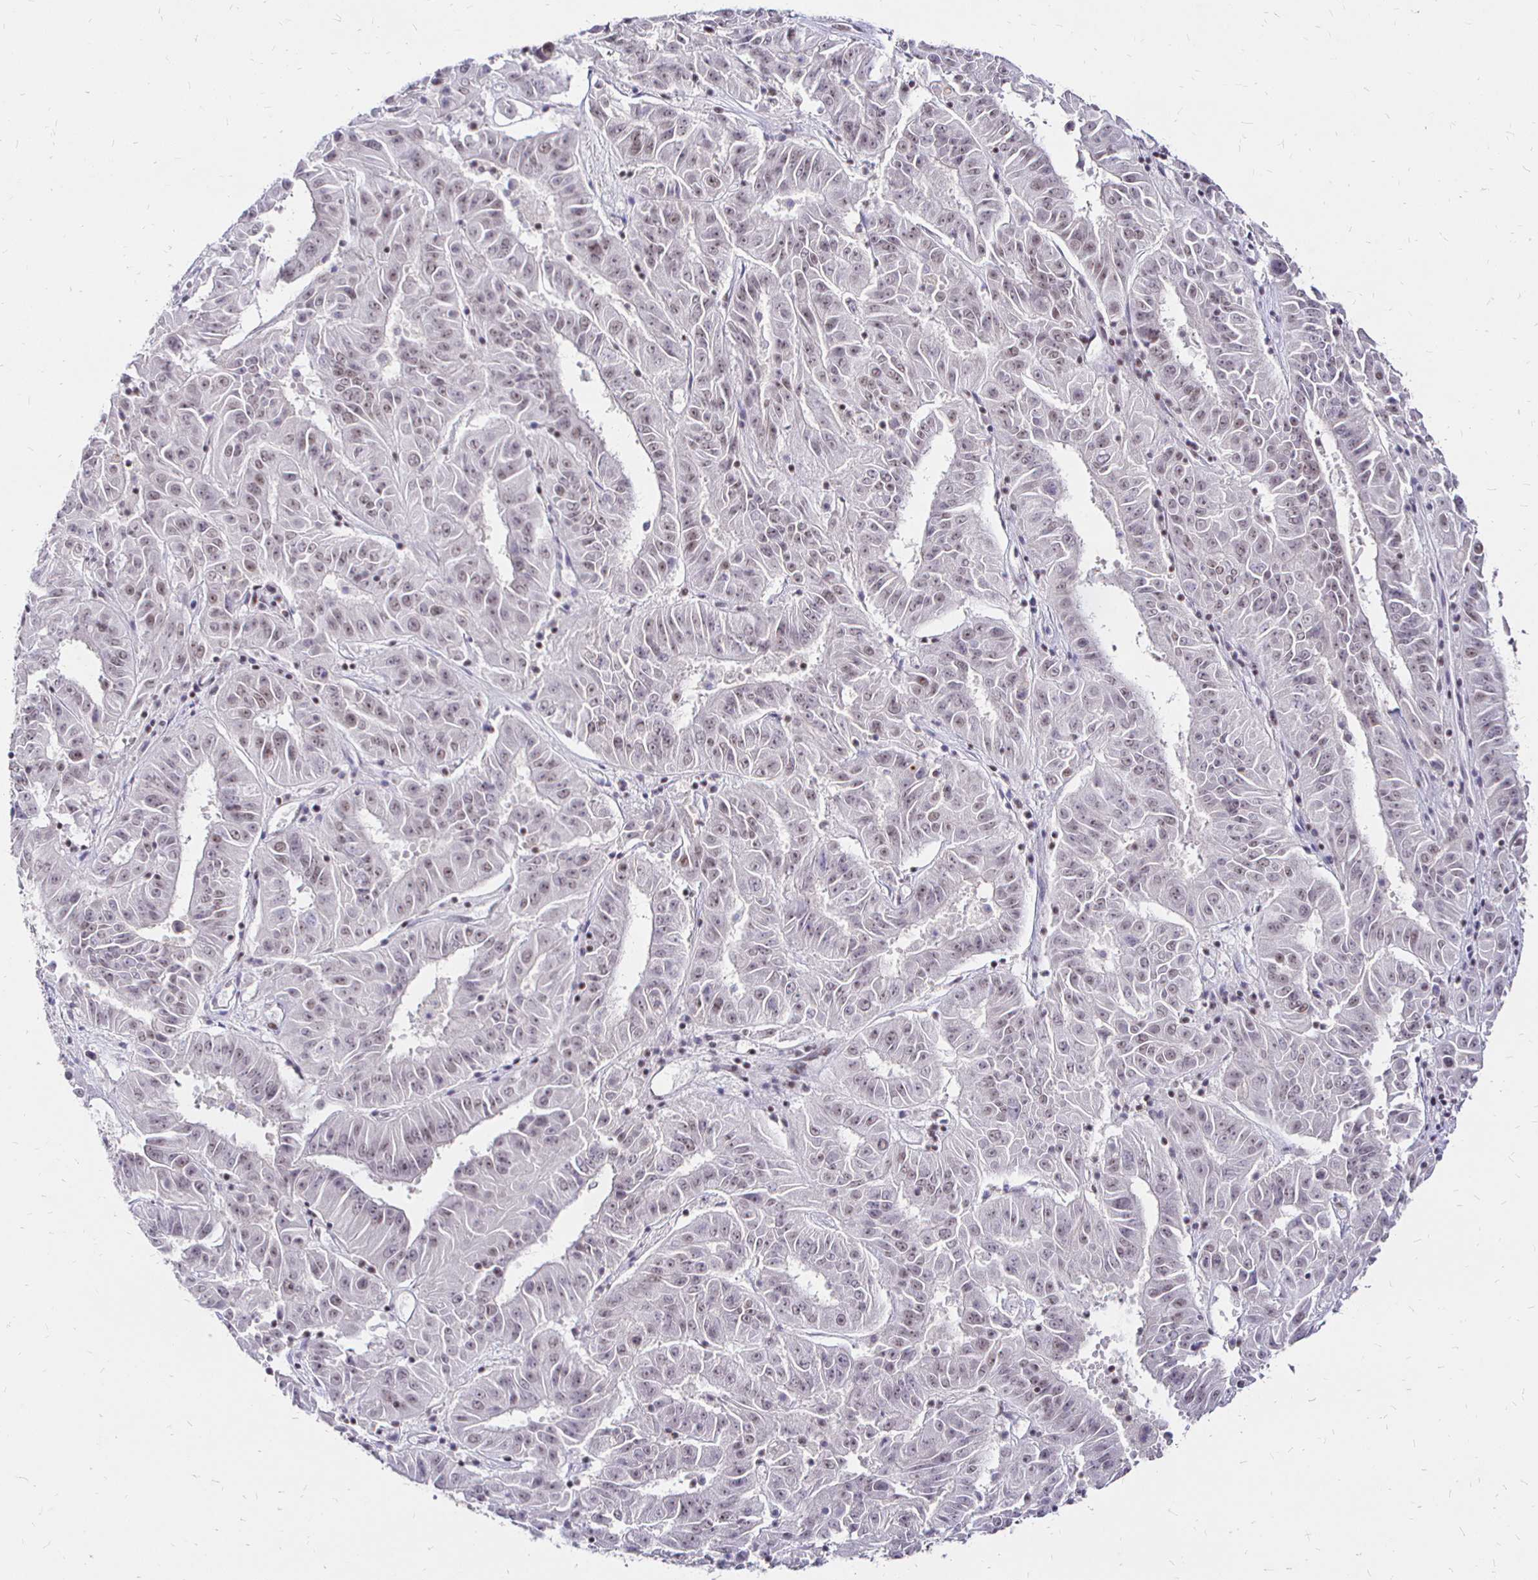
{"staining": {"intensity": "weak", "quantity": "<25%", "location": "nuclear"}, "tissue": "pancreatic cancer", "cell_type": "Tumor cells", "image_type": "cancer", "snomed": [{"axis": "morphology", "description": "Adenocarcinoma, NOS"}, {"axis": "topography", "description": "Pancreas"}], "caption": "Histopathology image shows no significant protein staining in tumor cells of adenocarcinoma (pancreatic).", "gene": "SIN3A", "patient": {"sex": "male", "age": 63}}